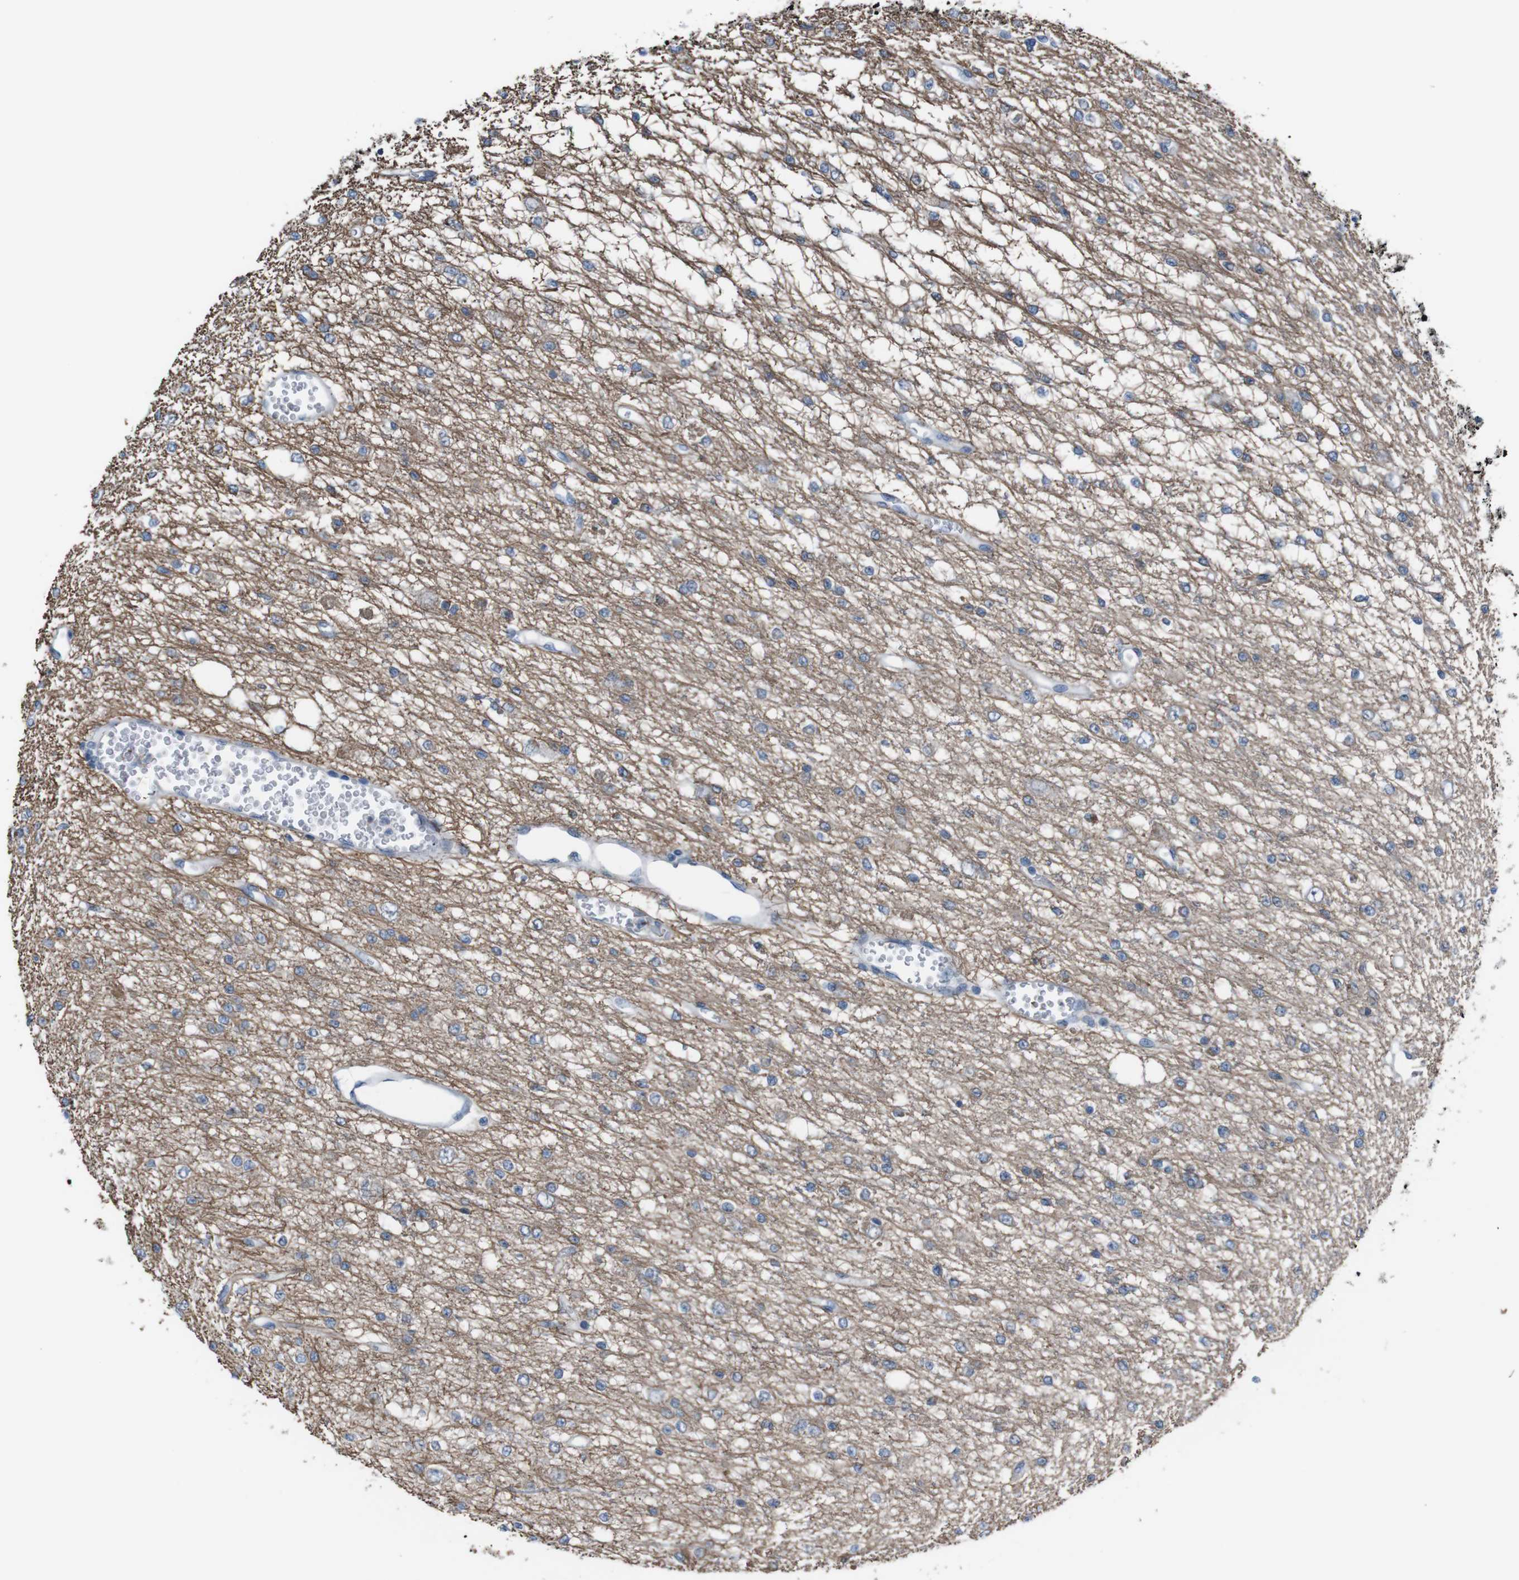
{"staining": {"intensity": "negative", "quantity": "none", "location": "none"}, "tissue": "glioma", "cell_type": "Tumor cells", "image_type": "cancer", "snomed": [{"axis": "morphology", "description": "Glioma, malignant, Low grade"}, {"axis": "topography", "description": "Brain"}], "caption": "The histopathology image demonstrates no significant positivity in tumor cells of glioma.", "gene": "CDH22", "patient": {"sex": "male", "age": 38}}